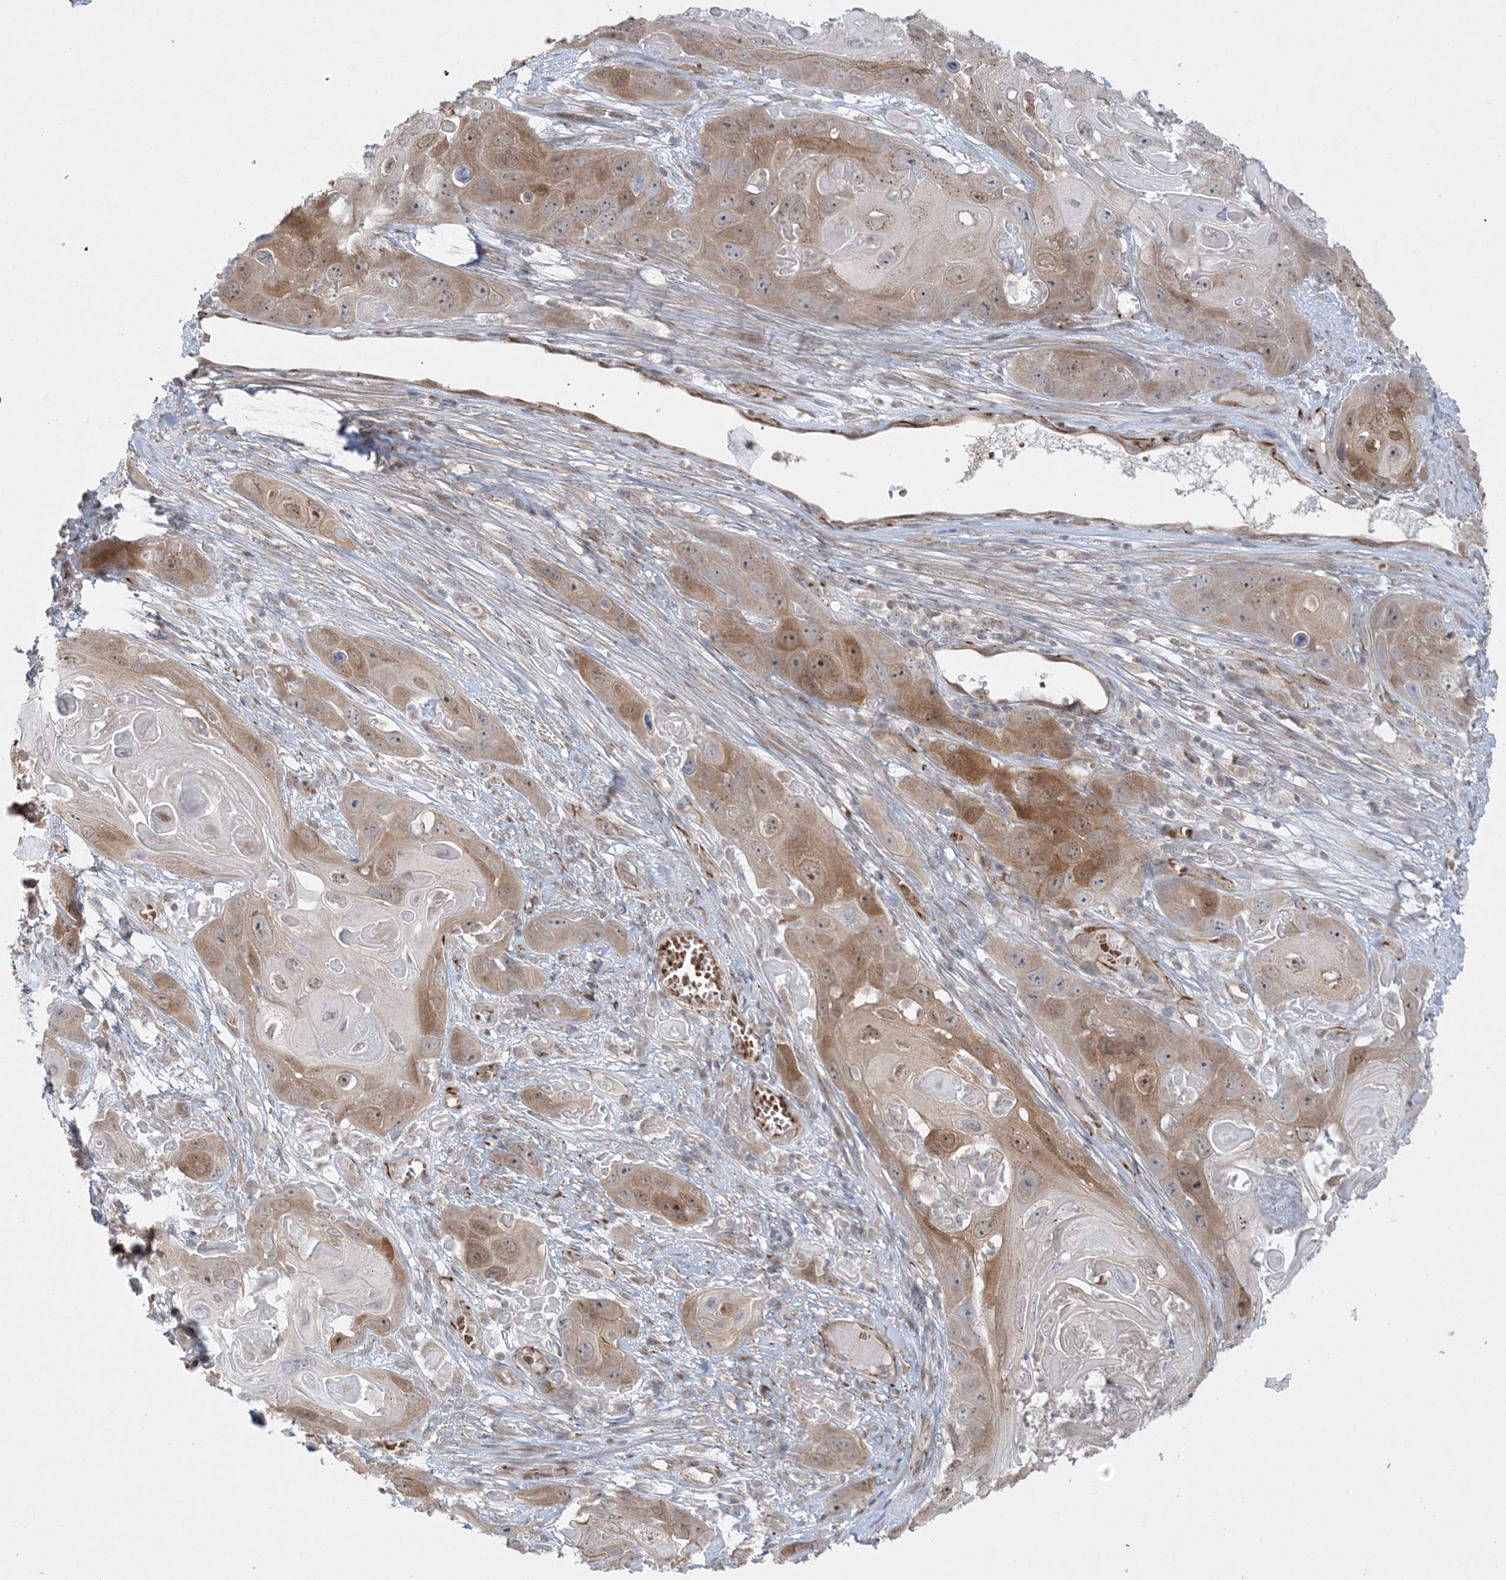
{"staining": {"intensity": "moderate", "quantity": "25%-75%", "location": "cytoplasmic/membranous,nuclear"}, "tissue": "skin cancer", "cell_type": "Tumor cells", "image_type": "cancer", "snomed": [{"axis": "morphology", "description": "Squamous cell carcinoma, NOS"}, {"axis": "topography", "description": "Skin"}], "caption": "Squamous cell carcinoma (skin) stained for a protein (brown) shows moderate cytoplasmic/membranous and nuclear positive staining in about 25%-75% of tumor cells.", "gene": "INPP1", "patient": {"sex": "male", "age": 55}}